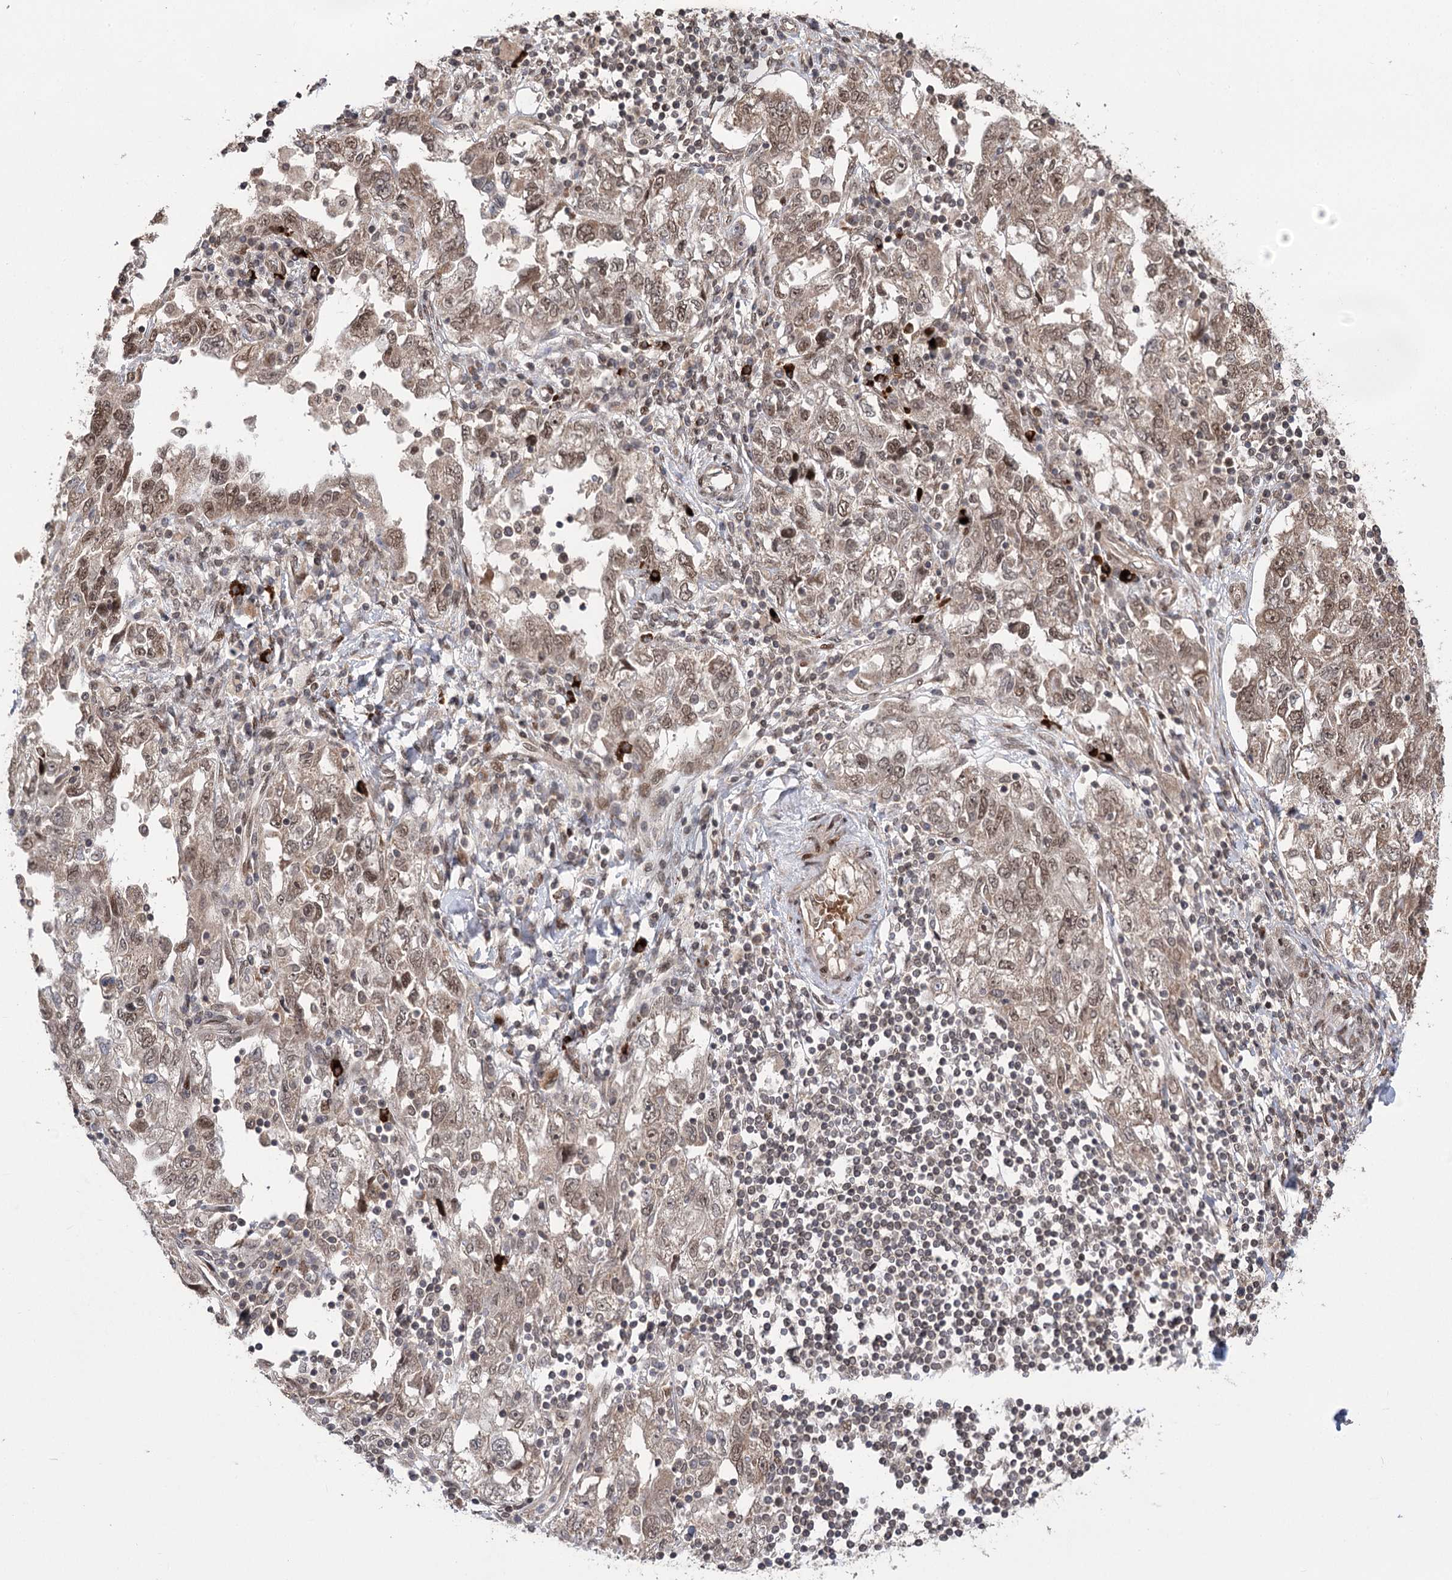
{"staining": {"intensity": "weak", "quantity": ">75%", "location": "nuclear"}, "tissue": "ovarian cancer", "cell_type": "Tumor cells", "image_type": "cancer", "snomed": [{"axis": "morphology", "description": "Carcinoma, NOS"}, {"axis": "morphology", "description": "Cystadenocarcinoma, serous, NOS"}, {"axis": "topography", "description": "Ovary"}], "caption": "Weak nuclear staining is seen in about >75% of tumor cells in ovarian cancer.", "gene": "TENM2", "patient": {"sex": "female", "age": 69}}